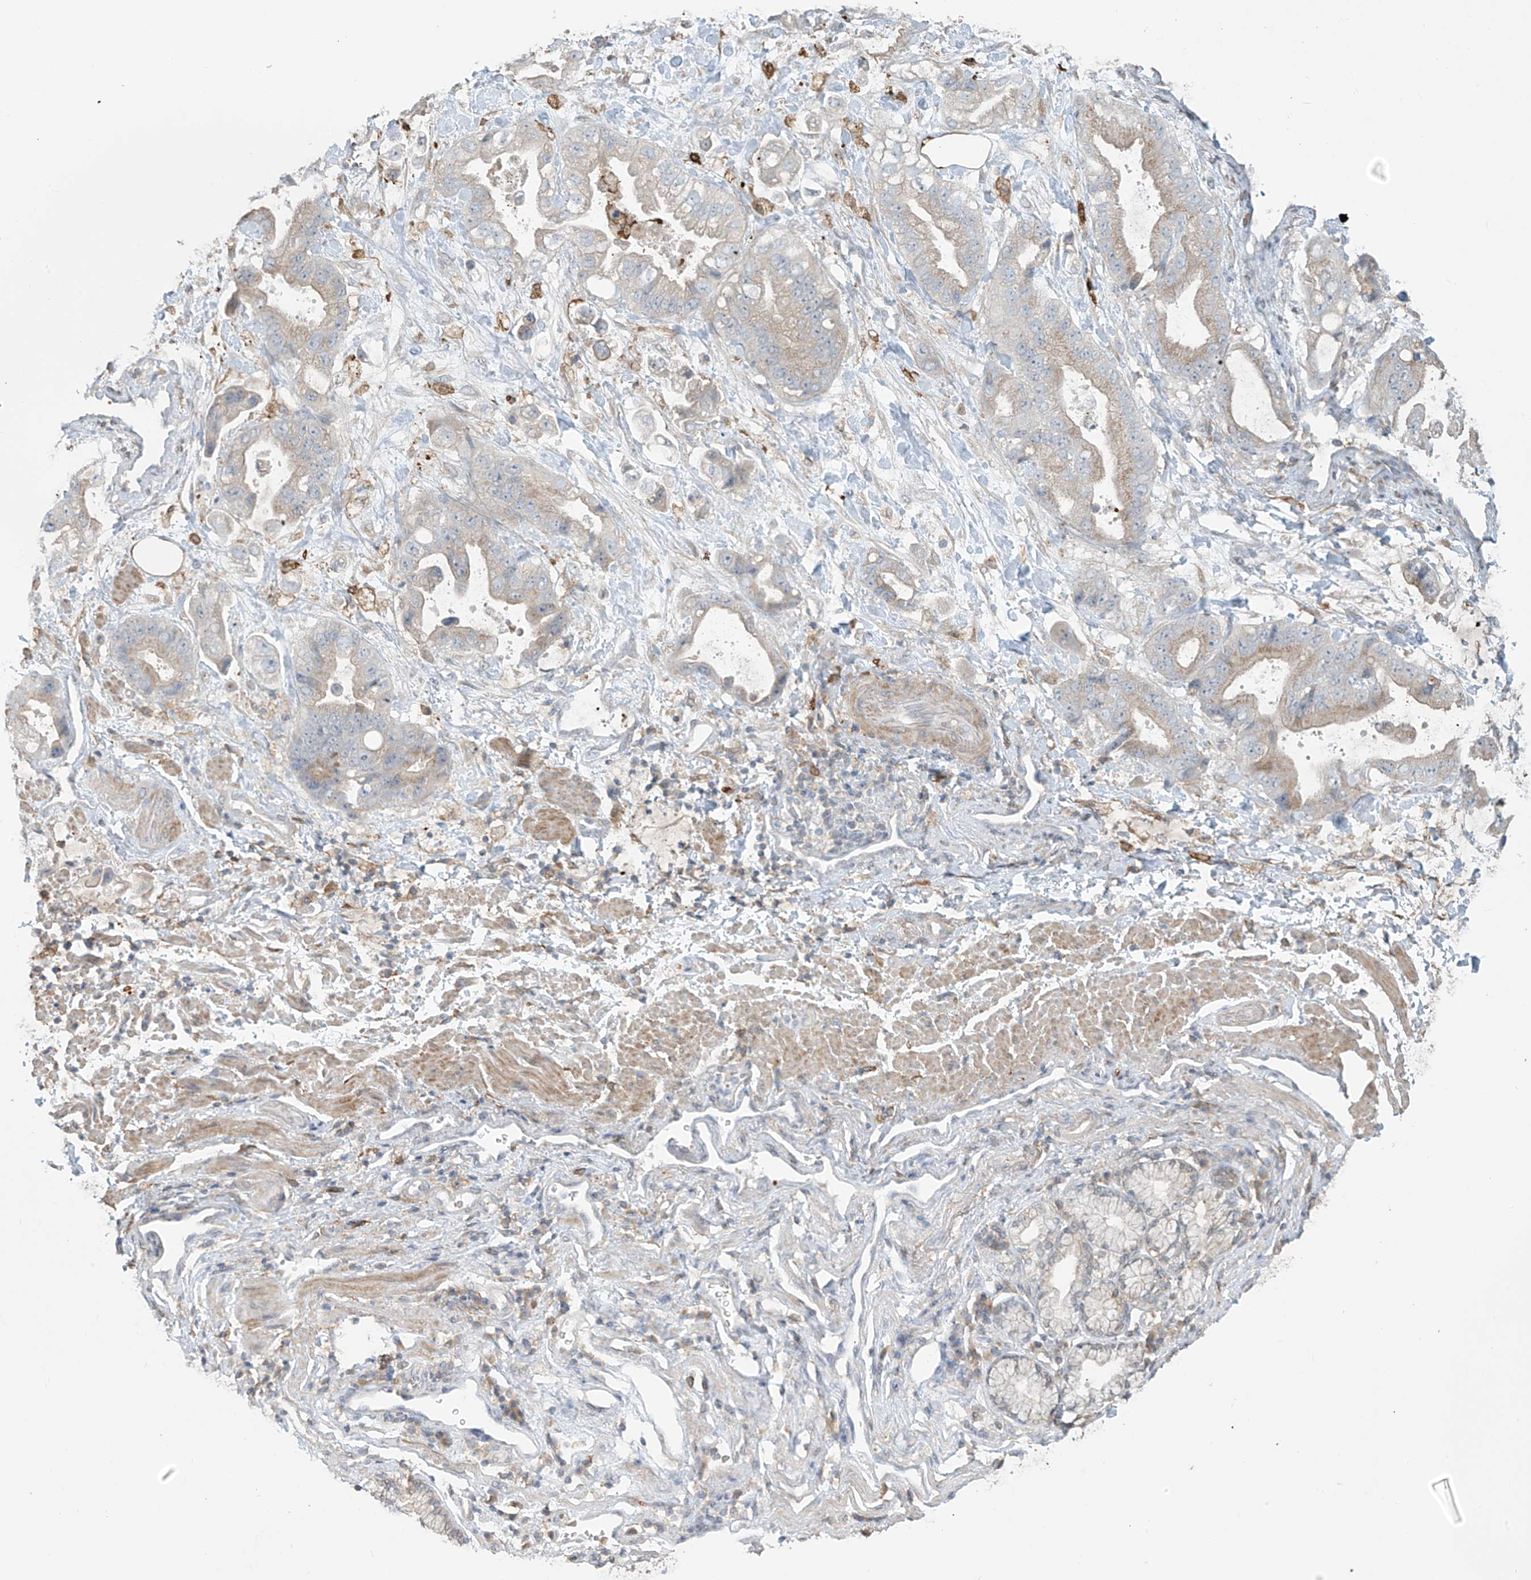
{"staining": {"intensity": "weak", "quantity": "<25%", "location": "cytoplasmic/membranous"}, "tissue": "stomach cancer", "cell_type": "Tumor cells", "image_type": "cancer", "snomed": [{"axis": "morphology", "description": "Adenocarcinoma, NOS"}, {"axis": "topography", "description": "Stomach"}], "caption": "Photomicrograph shows no significant protein expression in tumor cells of stomach cancer (adenocarcinoma).", "gene": "TAGAP", "patient": {"sex": "male", "age": 62}}